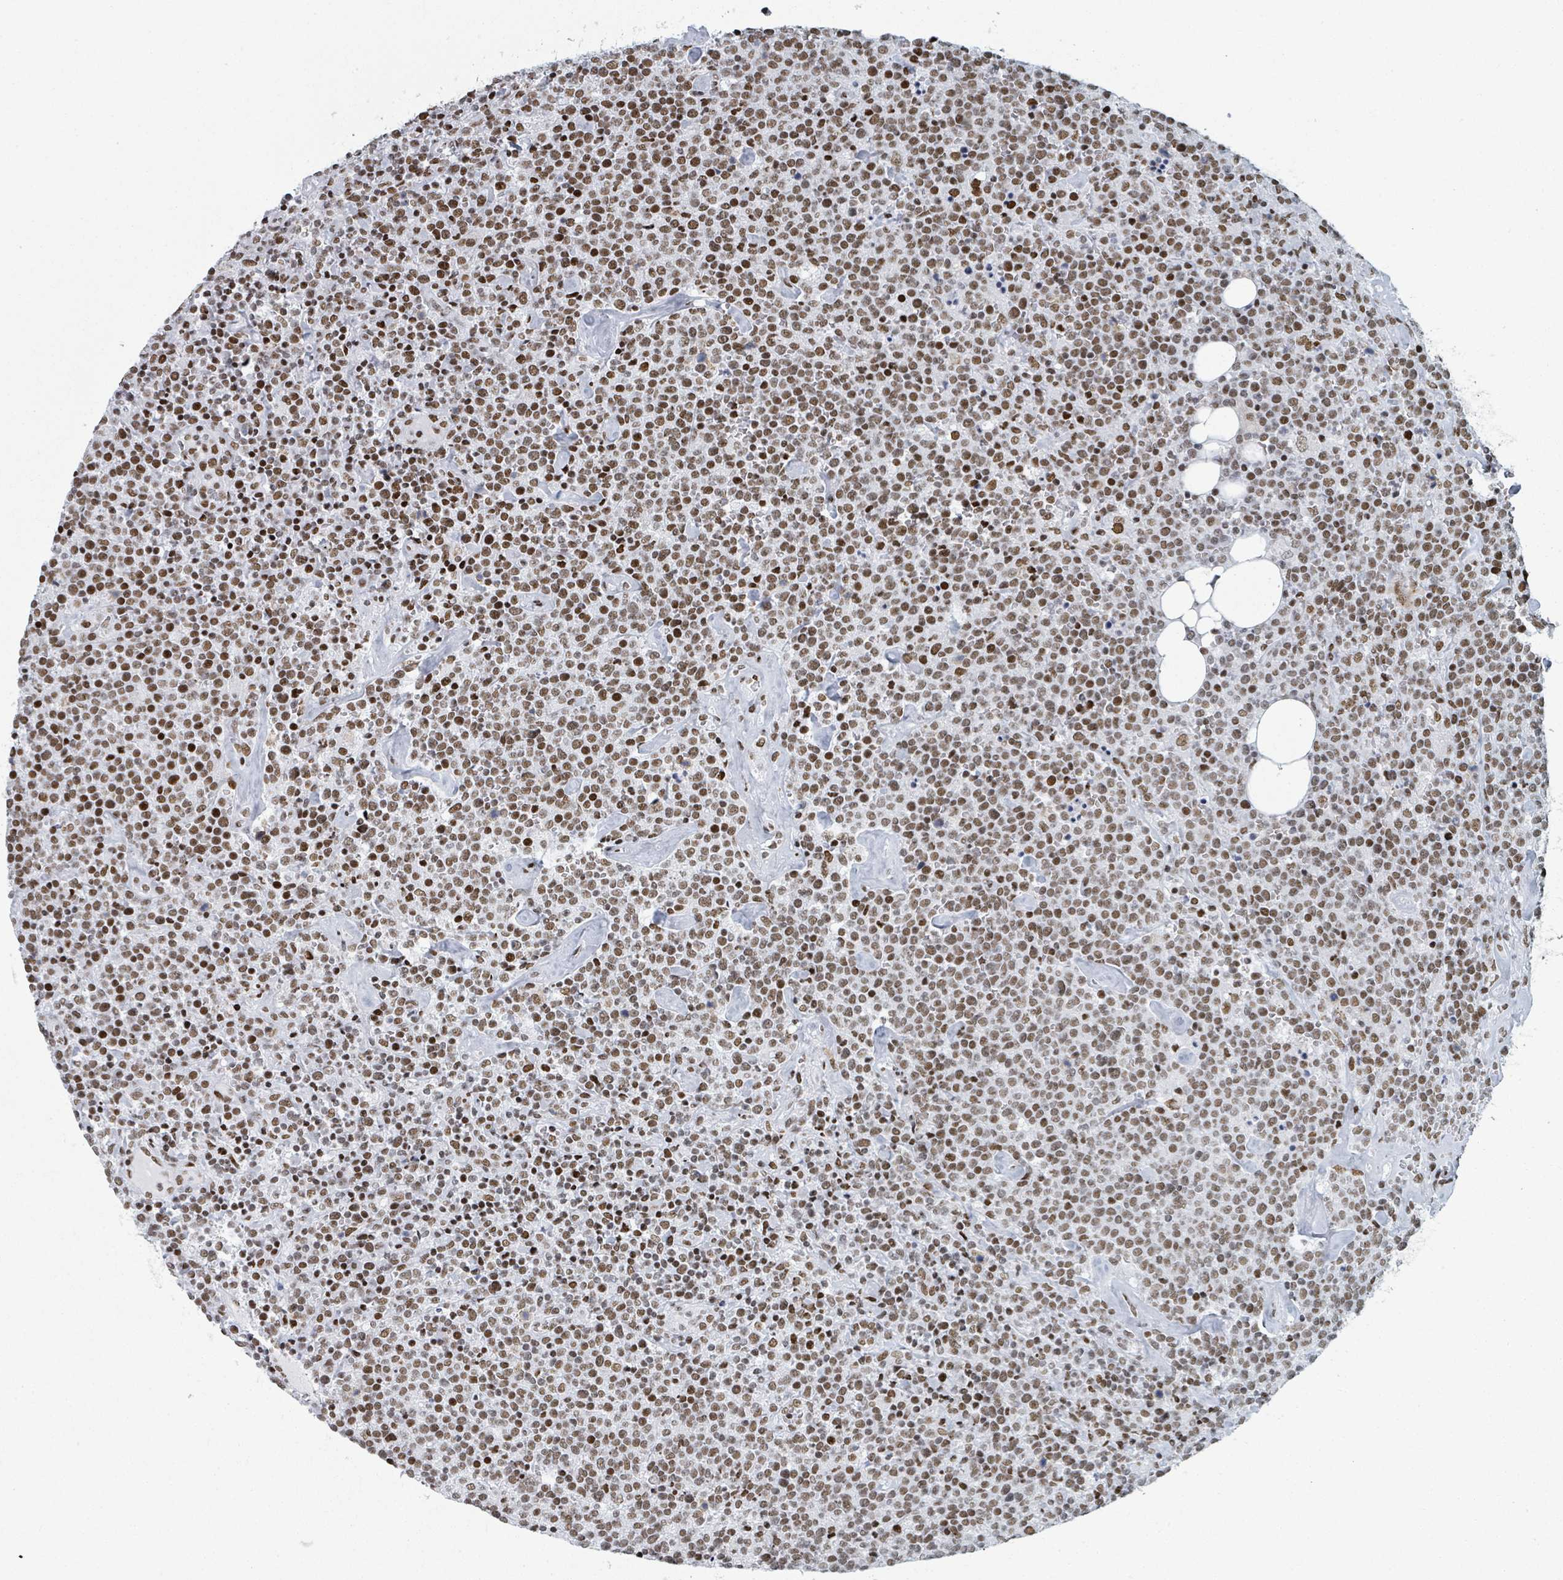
{"staining": {"intensity": "moderate", "quantity": ">75%", "location": "nuclear"}, "tissue": "lymphoma", "cell_type": "Tumor cells", "image_type": "cancer", "snomed": [{"axis": "morphology", "description": "Malignant lymphoma, non-Hodgkin's type, High grade"}, {"axis": "topography", "description": "Lymph node"}], "caption": "Lymphoma stained with immunohistochemistry (IHC) exhibits moderate nuclear positivity in about >75% of tumor cells.", "gene": "DHX16", "patient": {"sex": "male", "age": 61}}